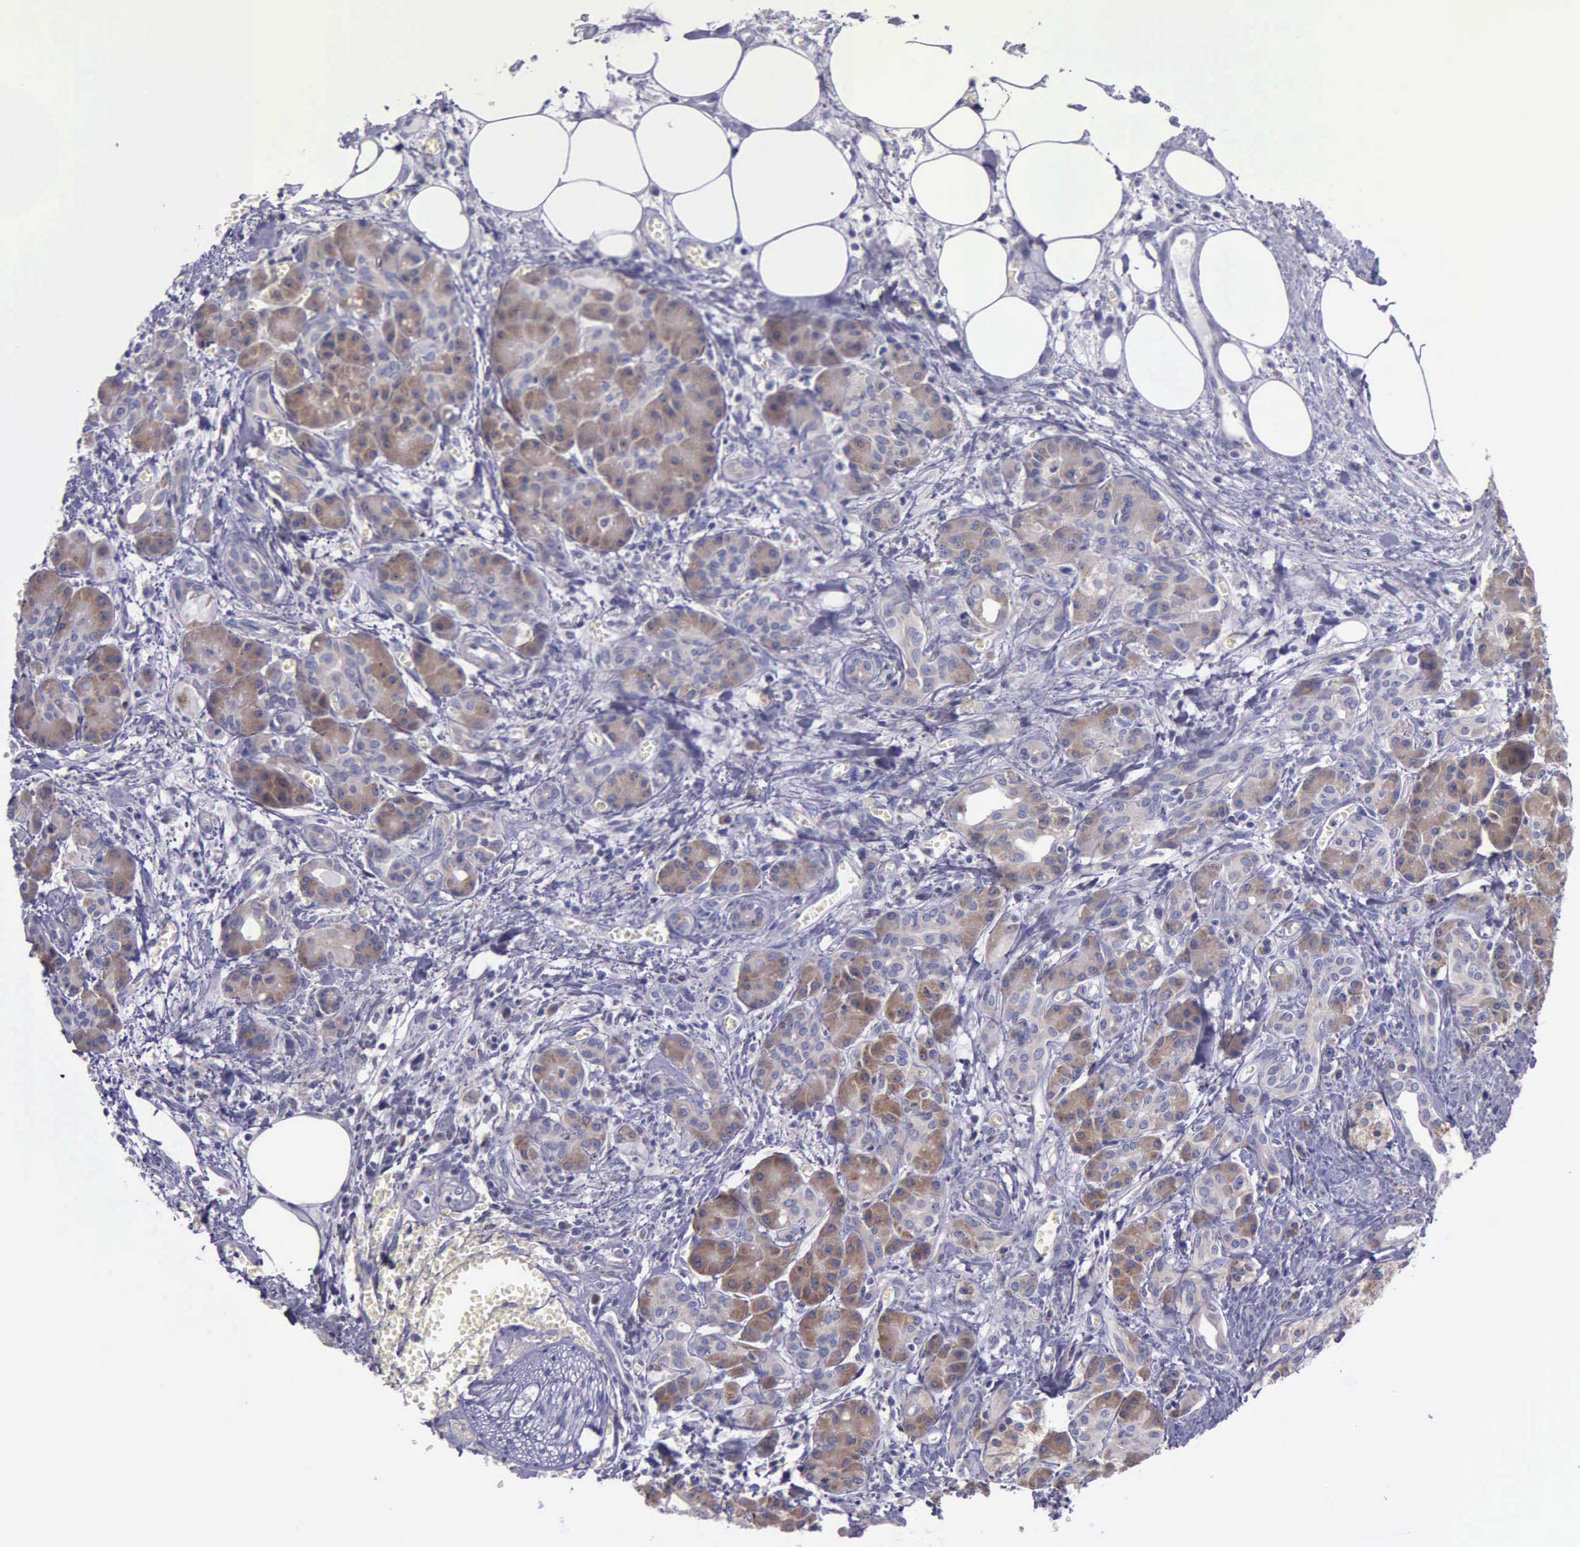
{"staining": {"intensity": "moderate", "quantity": ">75%", "location": "cytoplasmic/membranous"}, "tissue": "pancreas", "cell_type": "Exocrine glandular cells", "image_type": "normal", "snomed": [{"axis": "morphology", "description": "Normal tissue, NOS"}, {"axis": "topography", "description": "Pancreas"}], "caption": "IHC of benign human pancreas exhibits medium levels of moderate cytoplasmic/membranous positivity in about >75% of exocrine glandular cells.", "gene": "CTAGE15", "patient": {"sex": "male", "age": 73}}